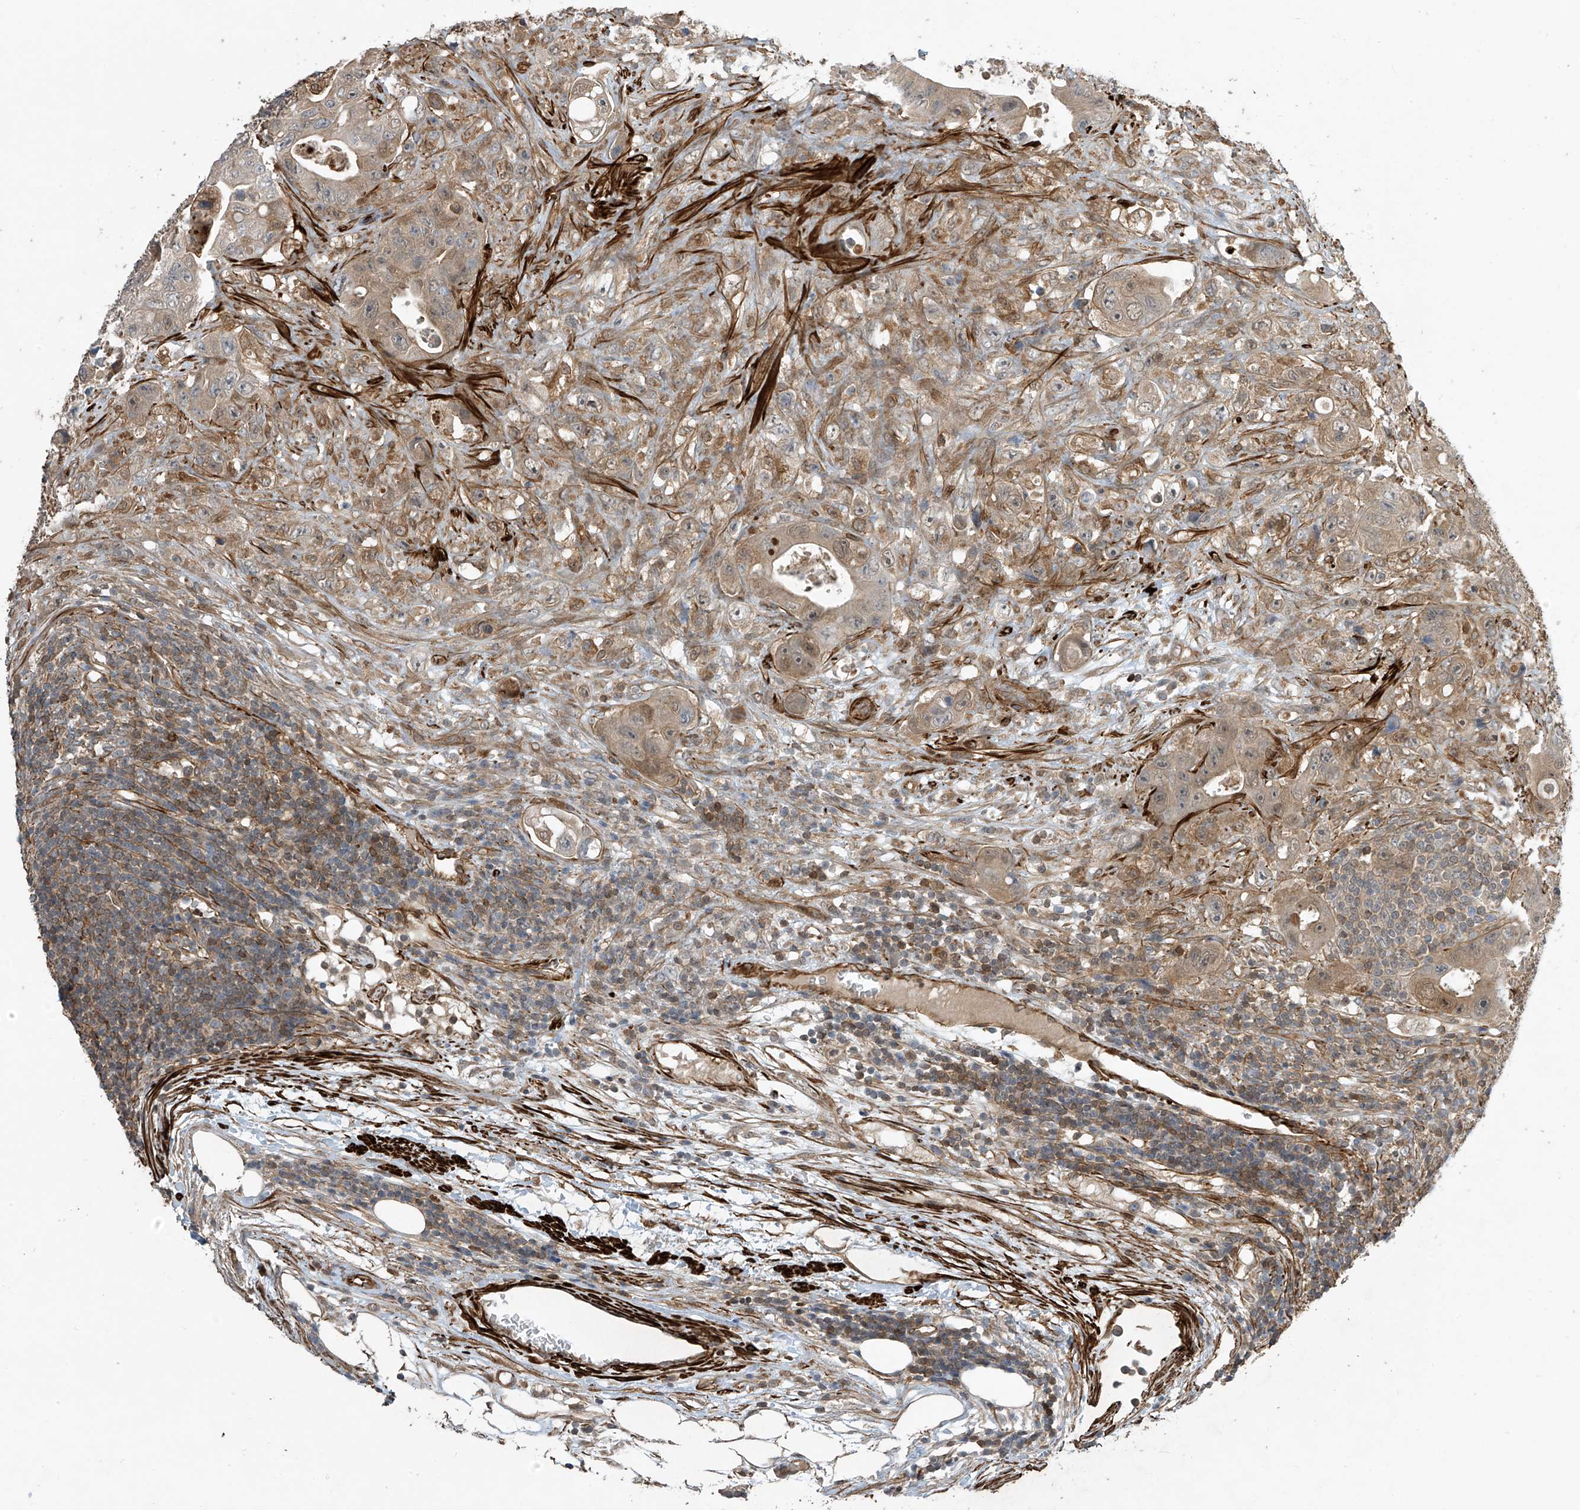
{"staining": {"intensity": "weak", "quantity": ">75%", "location": "cytoplasmic/membranous"}, "tissue": "colorectal cancer", "cell_type": "Tumor cells", "image_type": "cancer", "snomed": [{"axis": "morphology", "description": "Adenocarcinoma, NOS"}, {"axis": "topography", "description": "Colon"}], "caption": "High-magnification brightfield microscopy of colorectal cancer stained with DAB (brown) and counterstained with hematoxylin (blue). tumor cells exhibit weak cytoplasmic/membranous expression is appreciated in about>75% of cells. (DAB IHC, brown staining for protein, blue staining for nuclei).", "gene": "SH3BGRL3", "patient": {"sex": "female", "age": 46}}